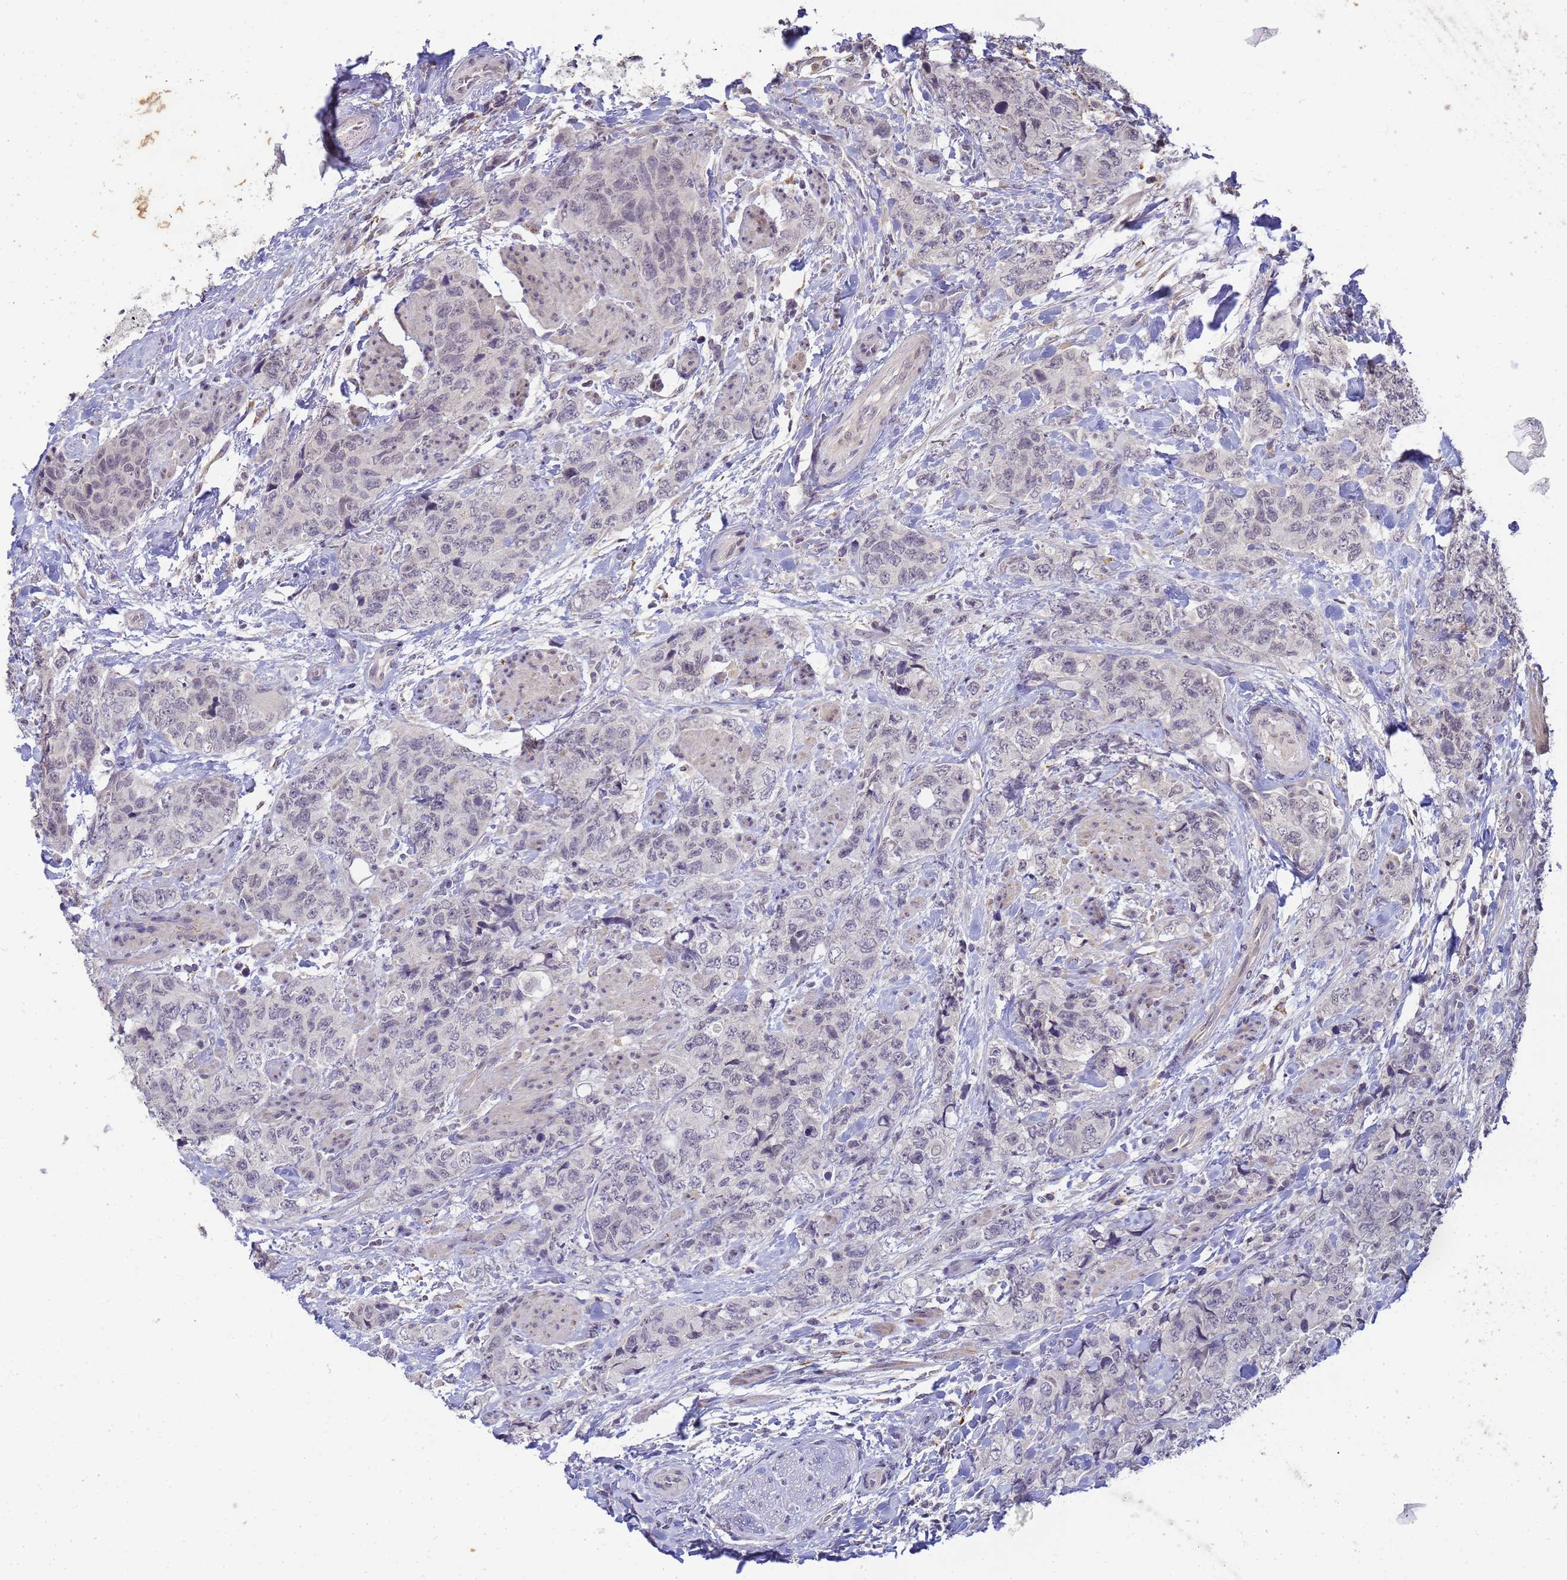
{"staining": {"intensity": "negative", "quantity": "none", "location": "none"}, "tissue": "urothelial cancer", "cell_type": "Tumor cells", "image_type": "cancer", "snomed": [{"axis": "morphology", "description": "Urothelial carcinoma, High grade"}, {"axis": "topography", "description": "Urinary bladder"}], "caption": "Immunohistochemistry (IHC) image of human urothelial cancer stained for a protein (brown), which shows no positivity in tumor cells.", "gene": "MYL7", "patient": {"sex": "female", "age": 78}}